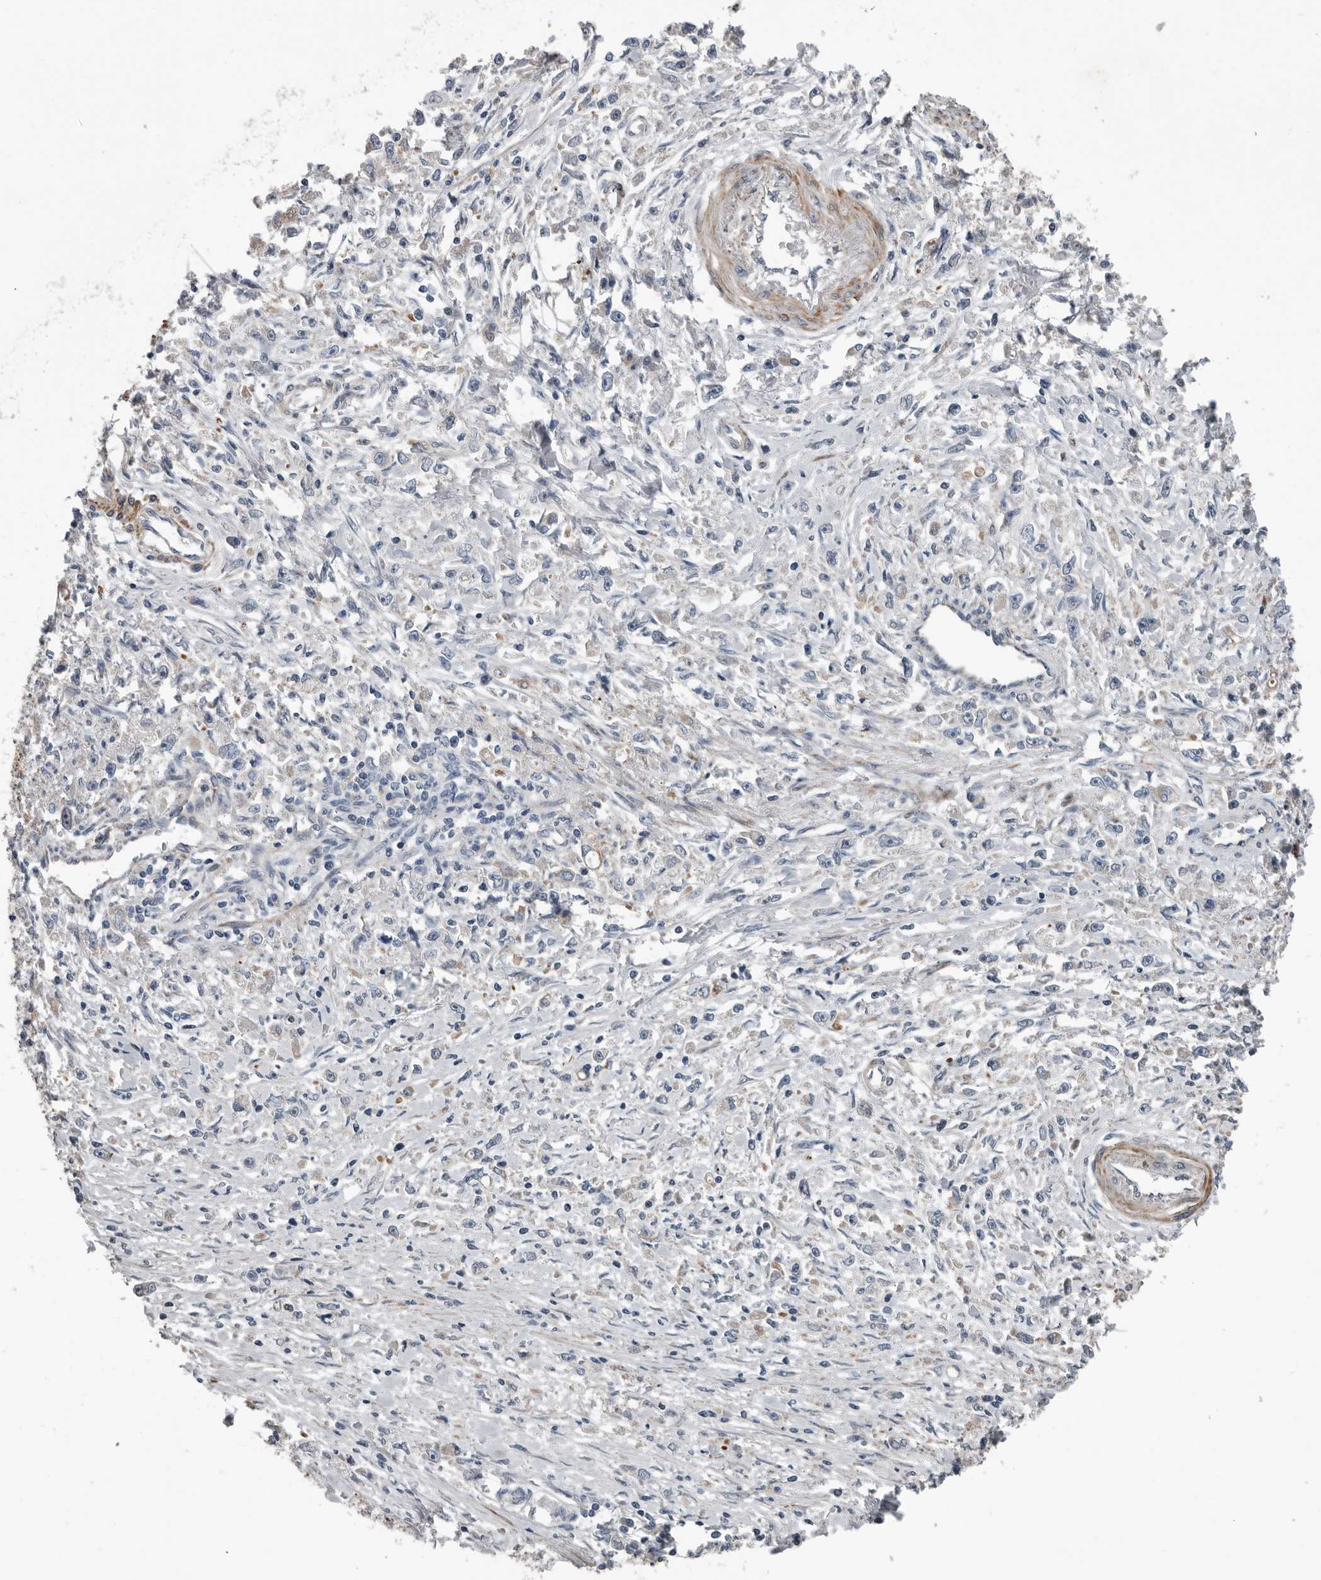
{"staining": {"intensity": "negative", "quantity": "none", "location": "none"}, "tissue": "stomach cancer", "cell_type": "Tumor cells", "image_type": "cancer", "snomed": [{"axis": "morphology", "description": "Adenocarcinoma, NOS"}, {"axis": "topography", "description": "Stomach"}], "caption": "High magnification brightfield microscopy of stomach cancer (adenocarcinoma) stained with DAB (brown) and counterstained with hematoxylin (blue): tumor cells show no significant staining.", "gene": "DPY19L4", "patient": {"sex": "female", "age": 59}}